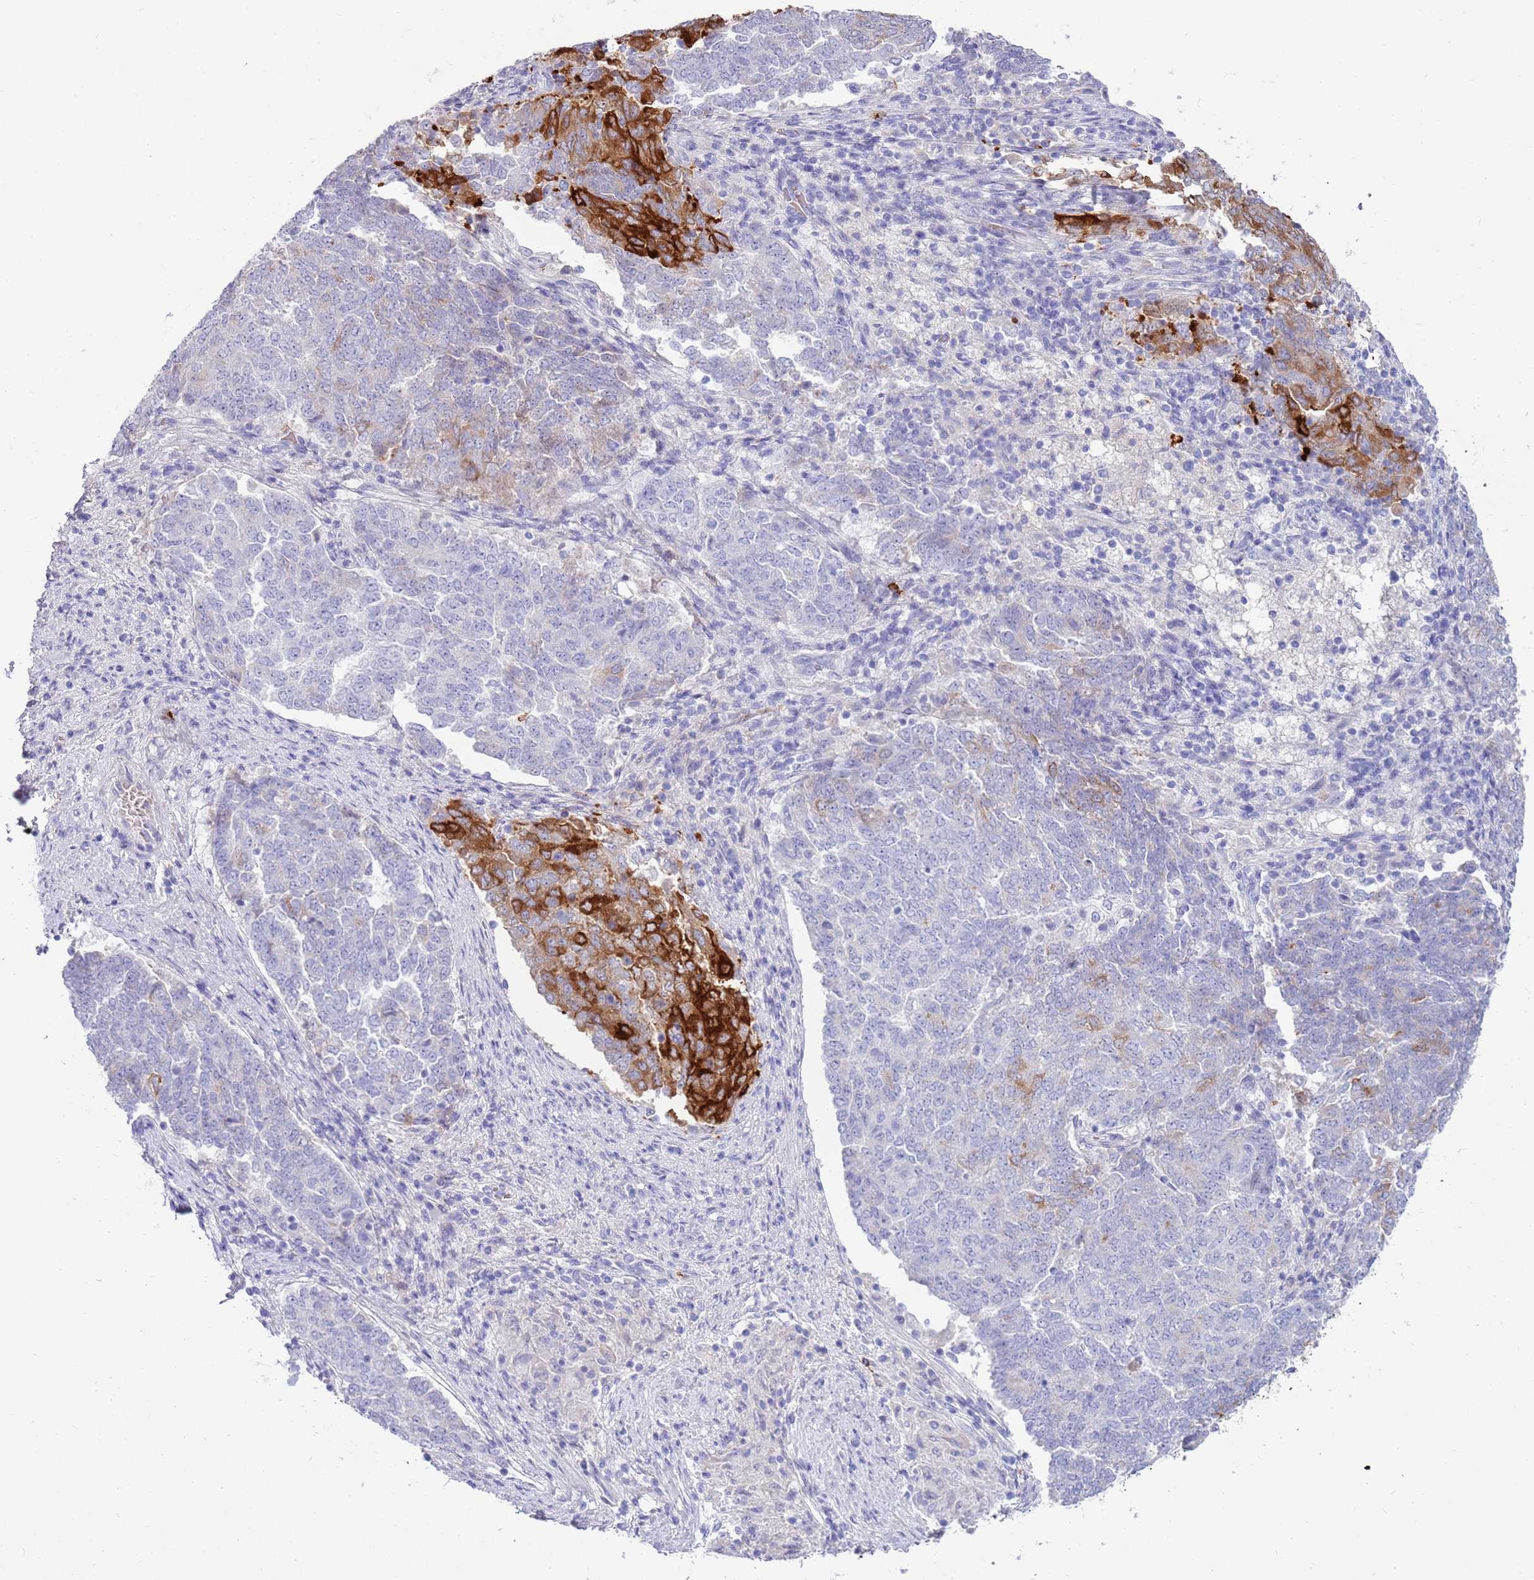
{"staining": {"intensity": "strong", "quantity": "<25%", "location": "cytoplasmic/membranous"}, "tissue": "endometrial cancer", "cell_type": "Tumor cells", "image_type": "cancer", "snomed": [{"axis": "morphology", "description": "Adenocarcinoma, NOS"}, {"axis": "topography", "description": "Endometrium"}], "caption": "Tumor cells show medium levels of strong cytoplasmic/membranous staining in approximately <25% of cells in endometrial cancer. (DAB IHC with brightfield microscopy, high magnification).", "gene": "EVPLL", "patient": {"sex": "female", "age": 80}}